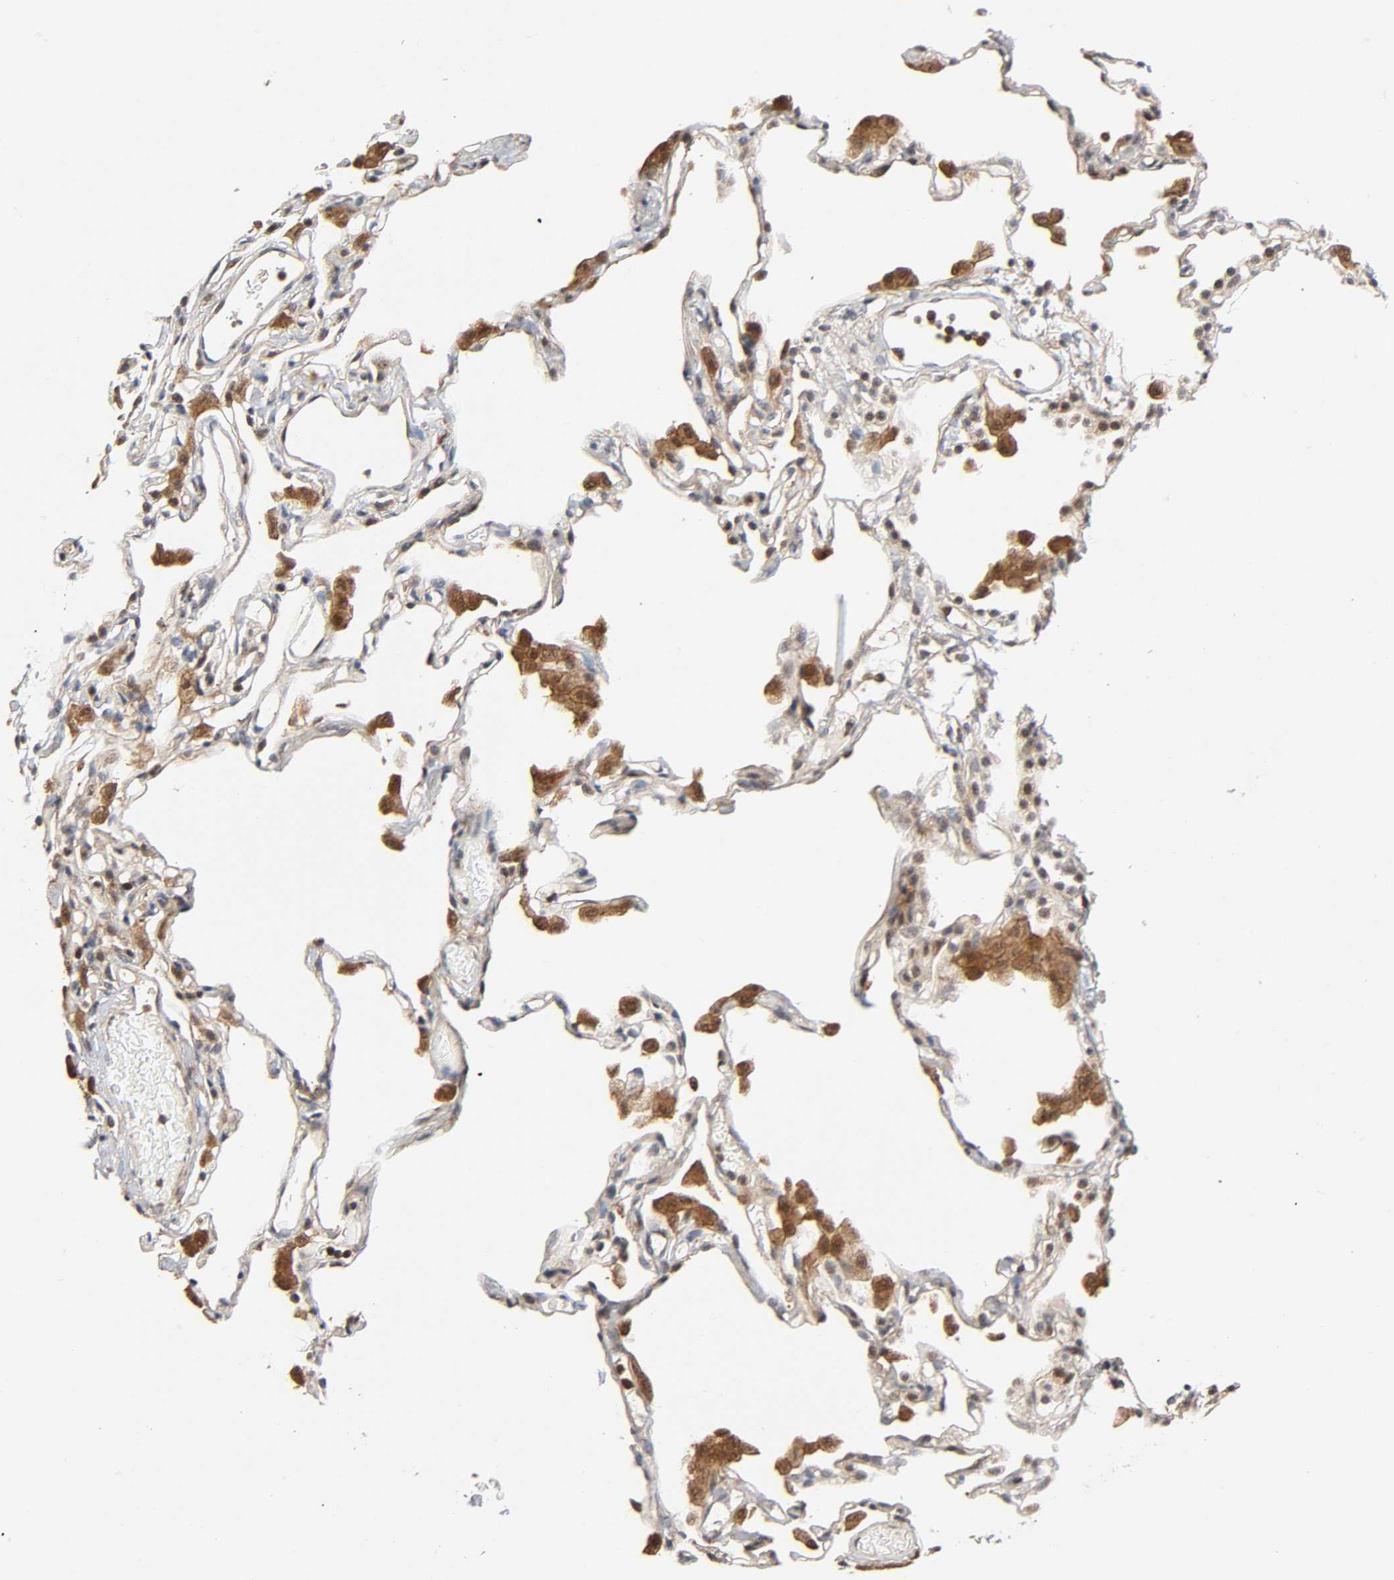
{"staining": {"intensity": "negative", "quantity": "none", "location": "none"}, "tissue": "lung", "cell_type": "Alveolar cells", "image_type": "normal", "snomed": [{"axis": "morphology", "description": "Normal tissue, NOS"}, {"axis": "topography", "description": "Lung"}], "caption": "Histopathology image shows no significant protein staining in alveolar cells of unremarkable lung. Brightfield microscopy of IHC stained with DAB (3,3'-diaminobenzidine) (brown) and hematoxylin (blue), captured at high magnification.", "gene": "CASP9", "patient": {"sex": "female", "age": 49}}